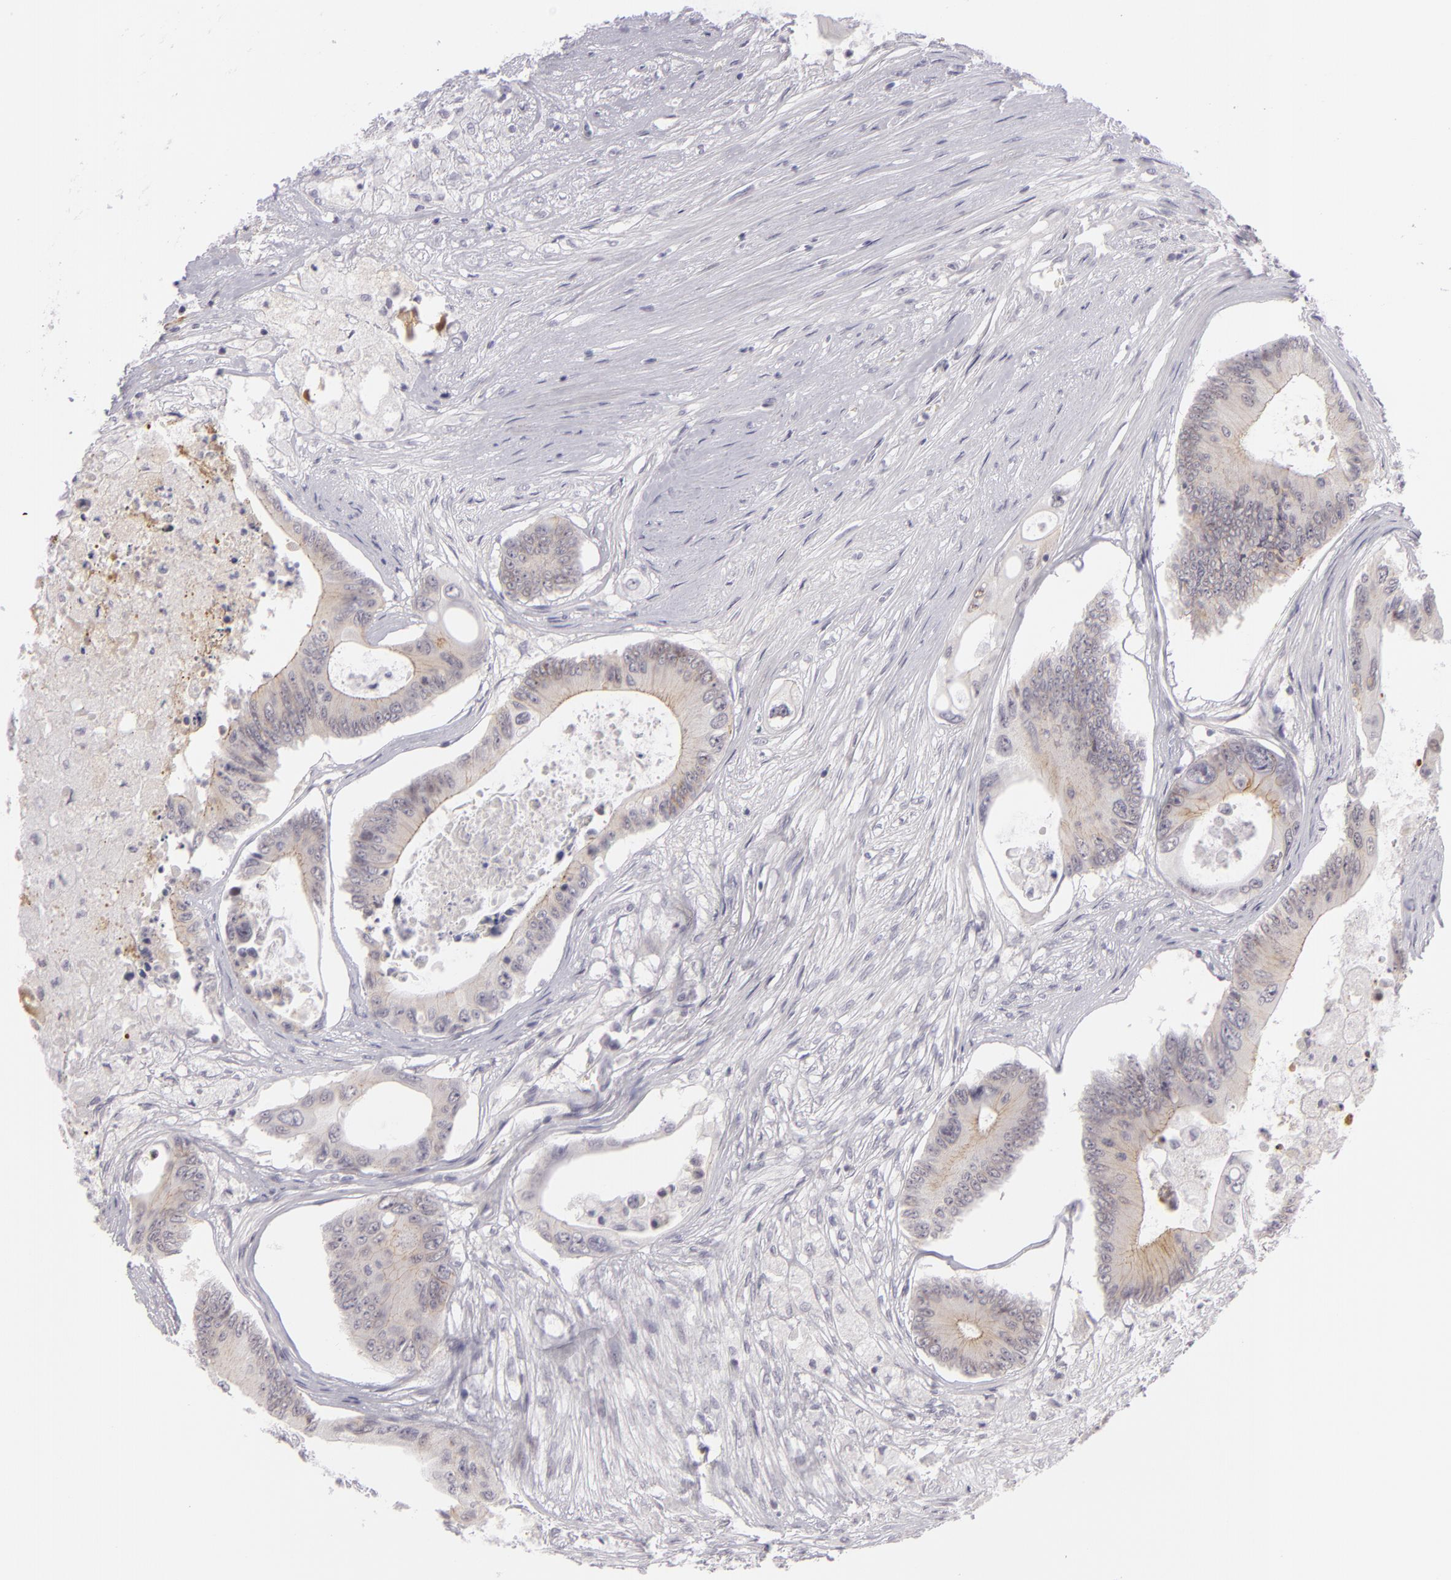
{"staining": {"intensity": "weak", "quantity": "<25%", "location": "cytoplasmic/membranous"}, "tissue": "colorectal cancer", "cell_type": "Tumor cells", "image_type": "cancer", "snomed": [{"axis": "morphology", "description": "Adenocarcinoma, NOS"}, {"axis": "topography", "description": "Colon"}], "caption": "Micrograph shows no protein positivity in tumor cells of colorectal cancer (adenocarcinoma) tissue.", "gene": "CTNNB1", "patient": {"sex": "male", "age": 65}}